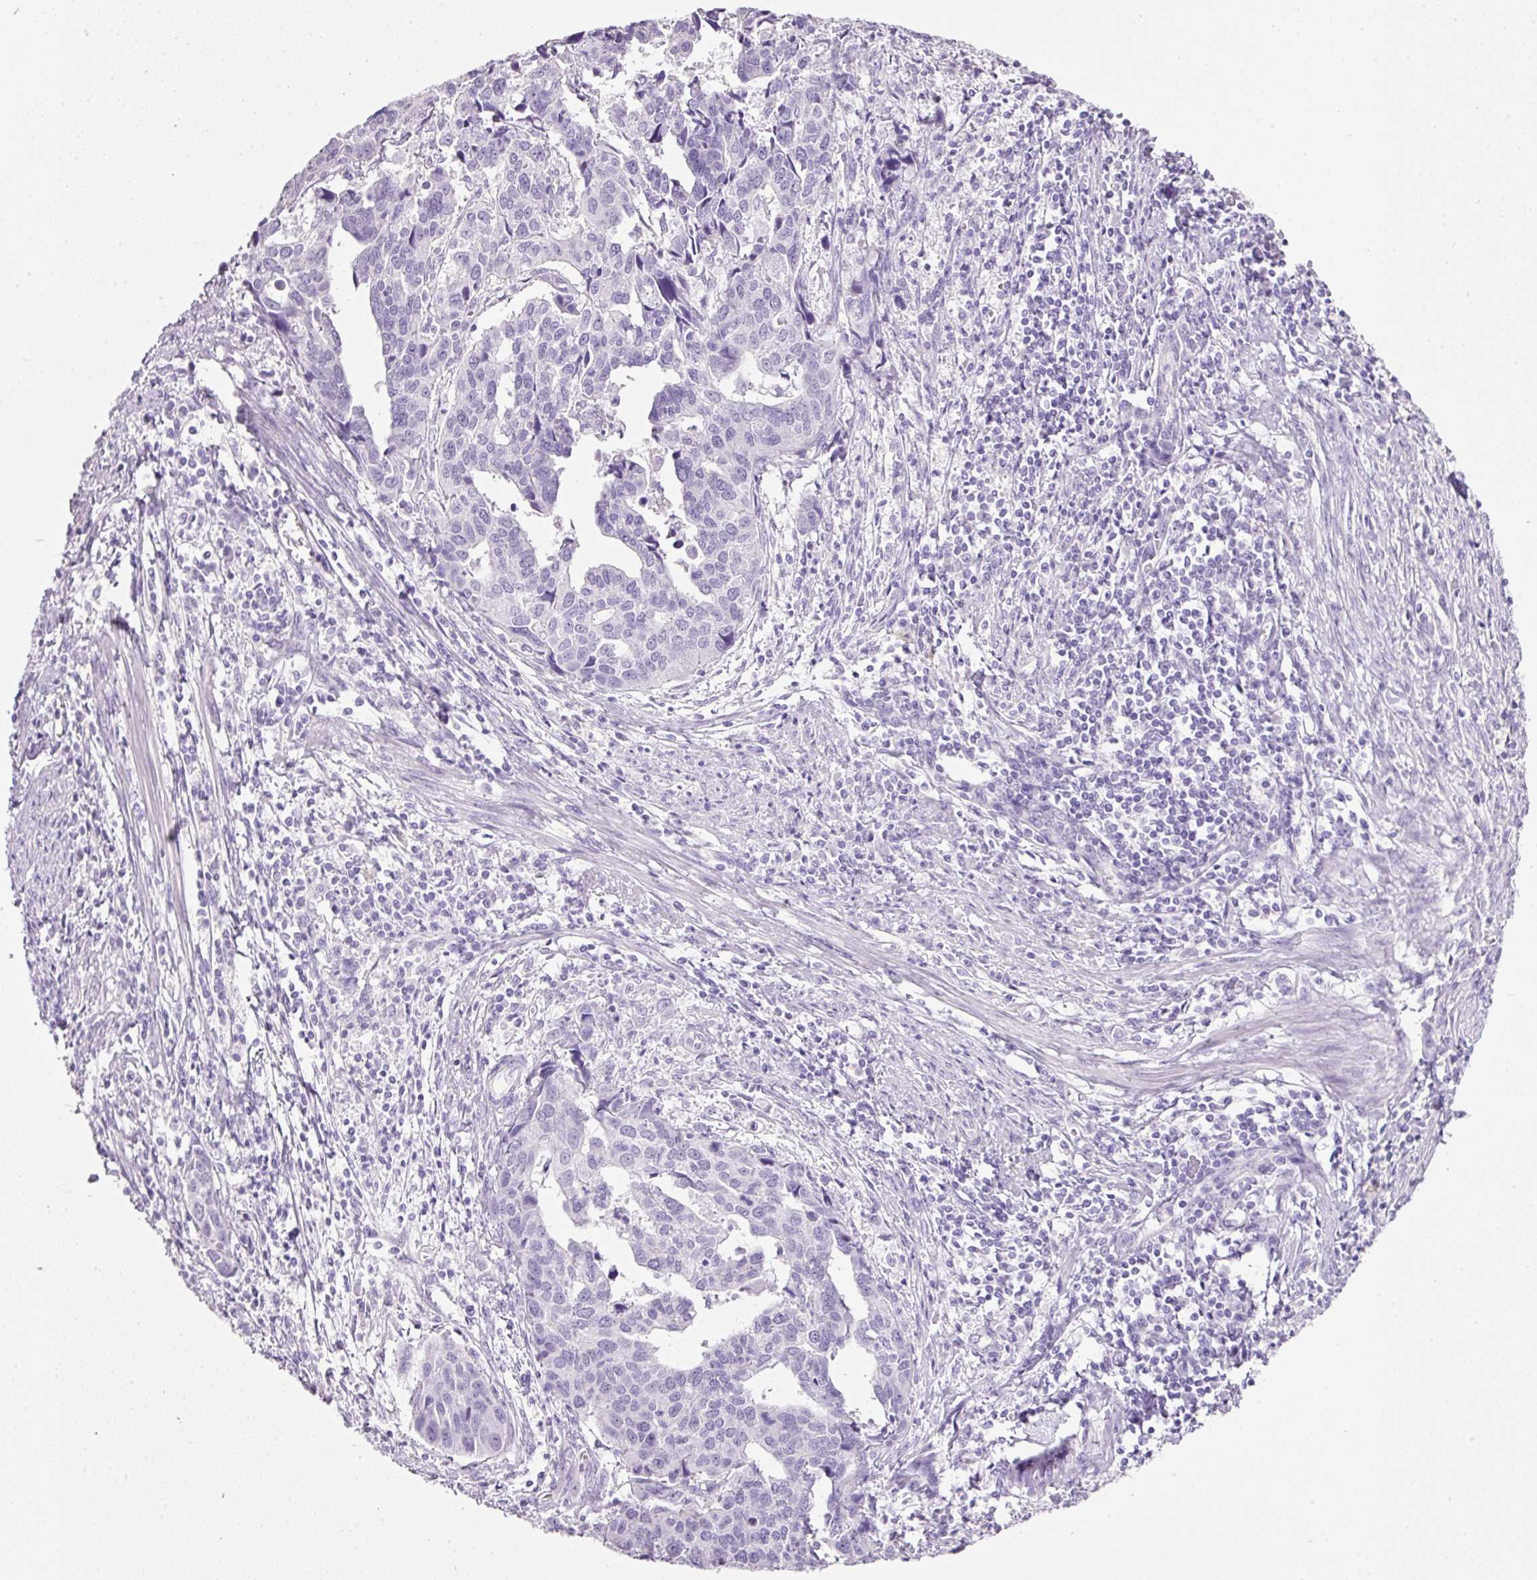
{"staining": {"intensity": "negative", "quantity": "none", "location": "none"}, "tissue": "endometrial cancer", "cell_type": "Tumor cells", "image_type": "cancer", "snomed": [{"axis": "morphology", "description": "Adenocarcinoma, NOS"}, {"axis": "topography", "description": "Endometrium"}], "caption": "Immunohistochemistry (IHC) histopathology image of neoplastic tissue: human endometrial cancer (adenocarcinoma) stained with DAB (3,3'-diaminobenzidine) shows no significant protein positivity in tumor cells.", "gene": "BSND", "patient": {"sex": "female", "age": 73}}